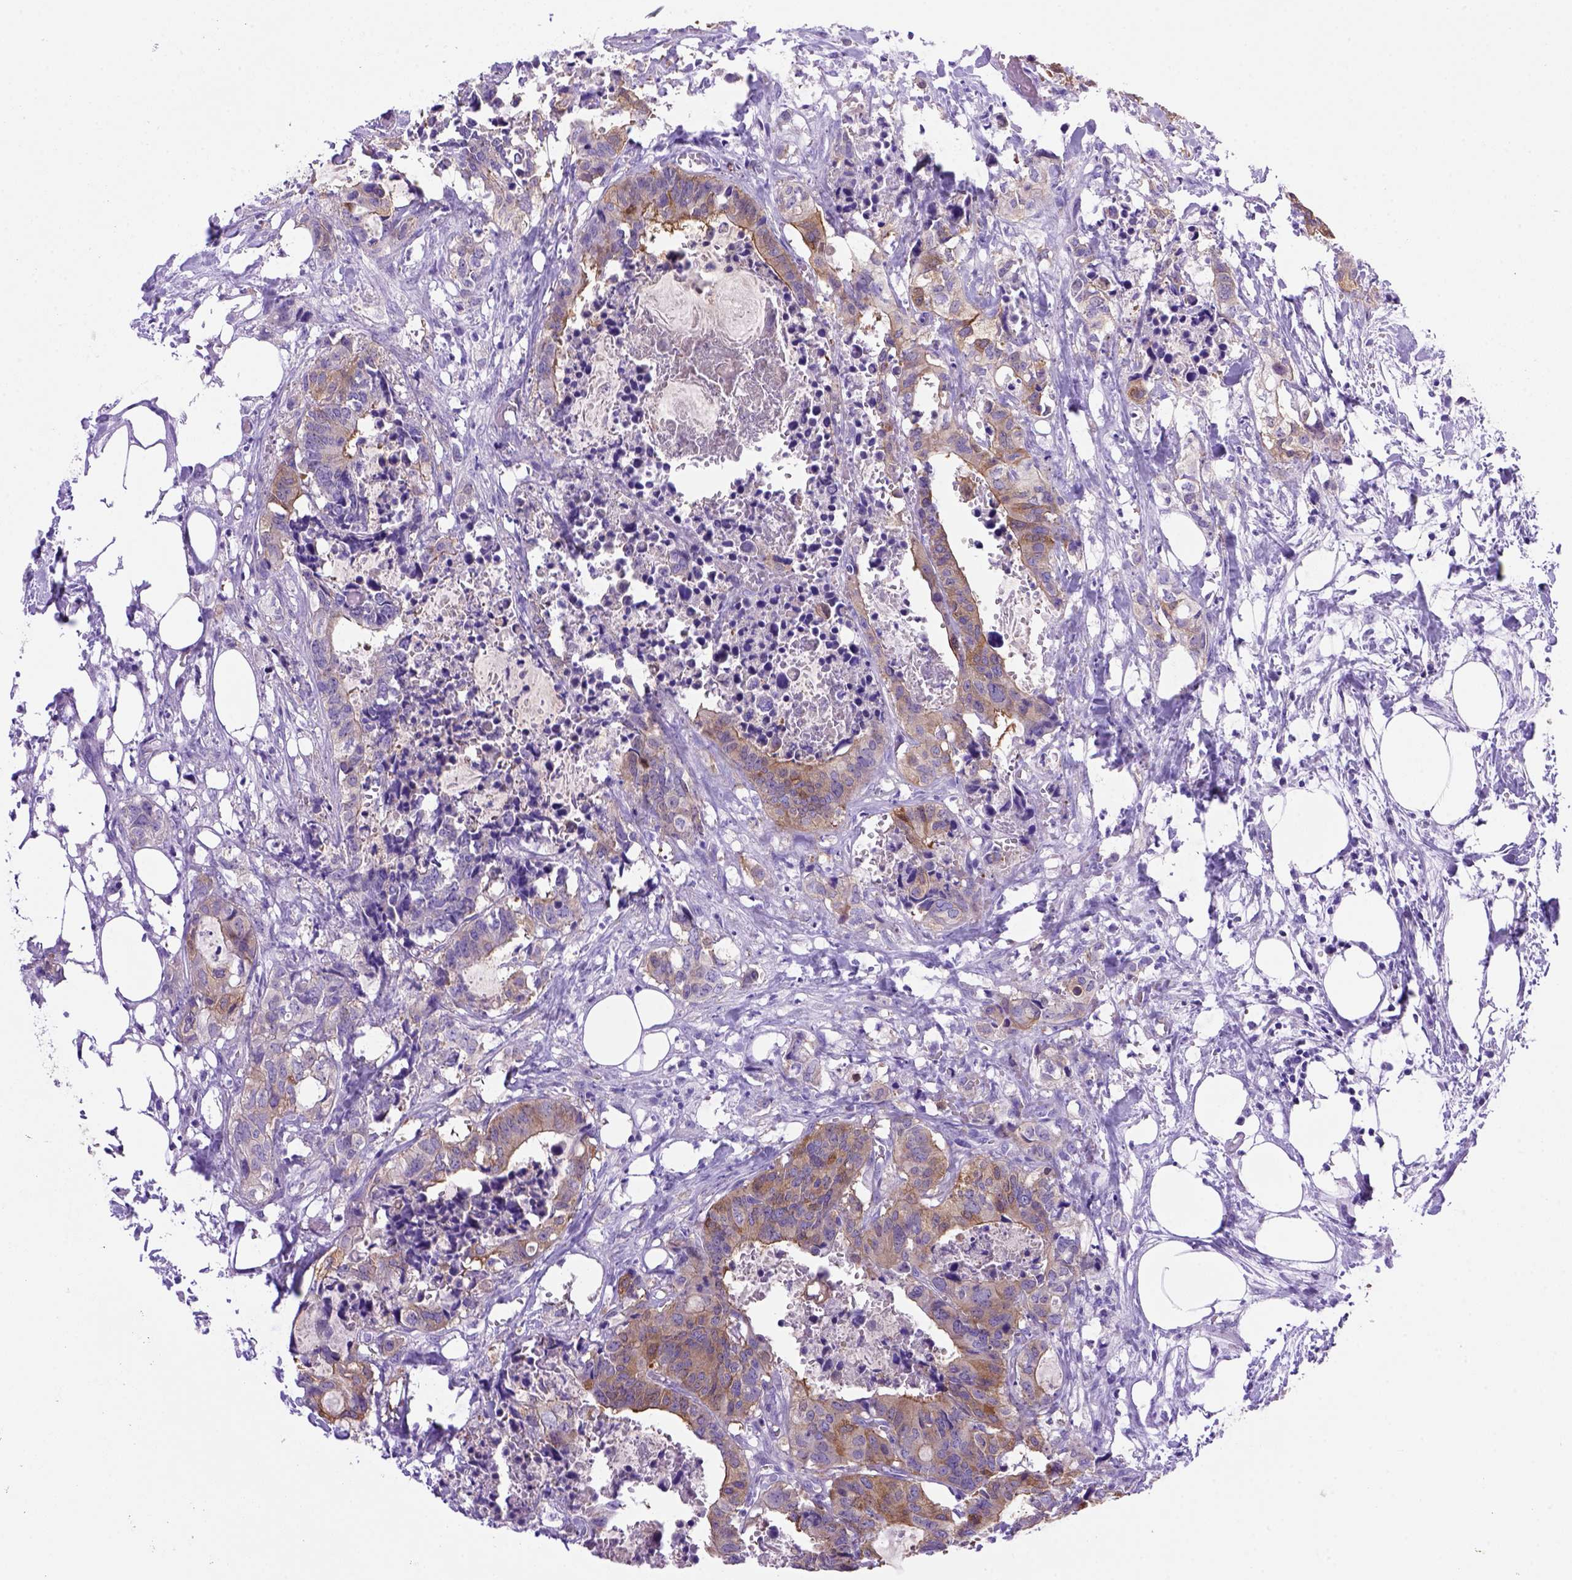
{"staining": {"intensity": "strong", "quantity": ">75%", "location": "cytoplasmic/membranous"}, "tissue": "colorectal cancer", "cell_type": "Tumor cells", "image_type": "cancer", "snomed": [{"axis": "morphology", "description": "Adenocarcinoma, NOS"}, {"axis": "topography", "description": "Colon"}, {"axis": "topography", "description": "Rectum"}], "caption": "An immunohistochemistry (IHC) image of tumor tissue is shown. Protein staining in brown highlights strong cytoplasmic/membranous positivity in colorectal cancer (adenocarcinoma) within tumor cells. (DAB IHC, brown staining for protein, blue staining for nuclei).", "gene": "PEX12", "patient": {"sex": "male", "age": 57}}